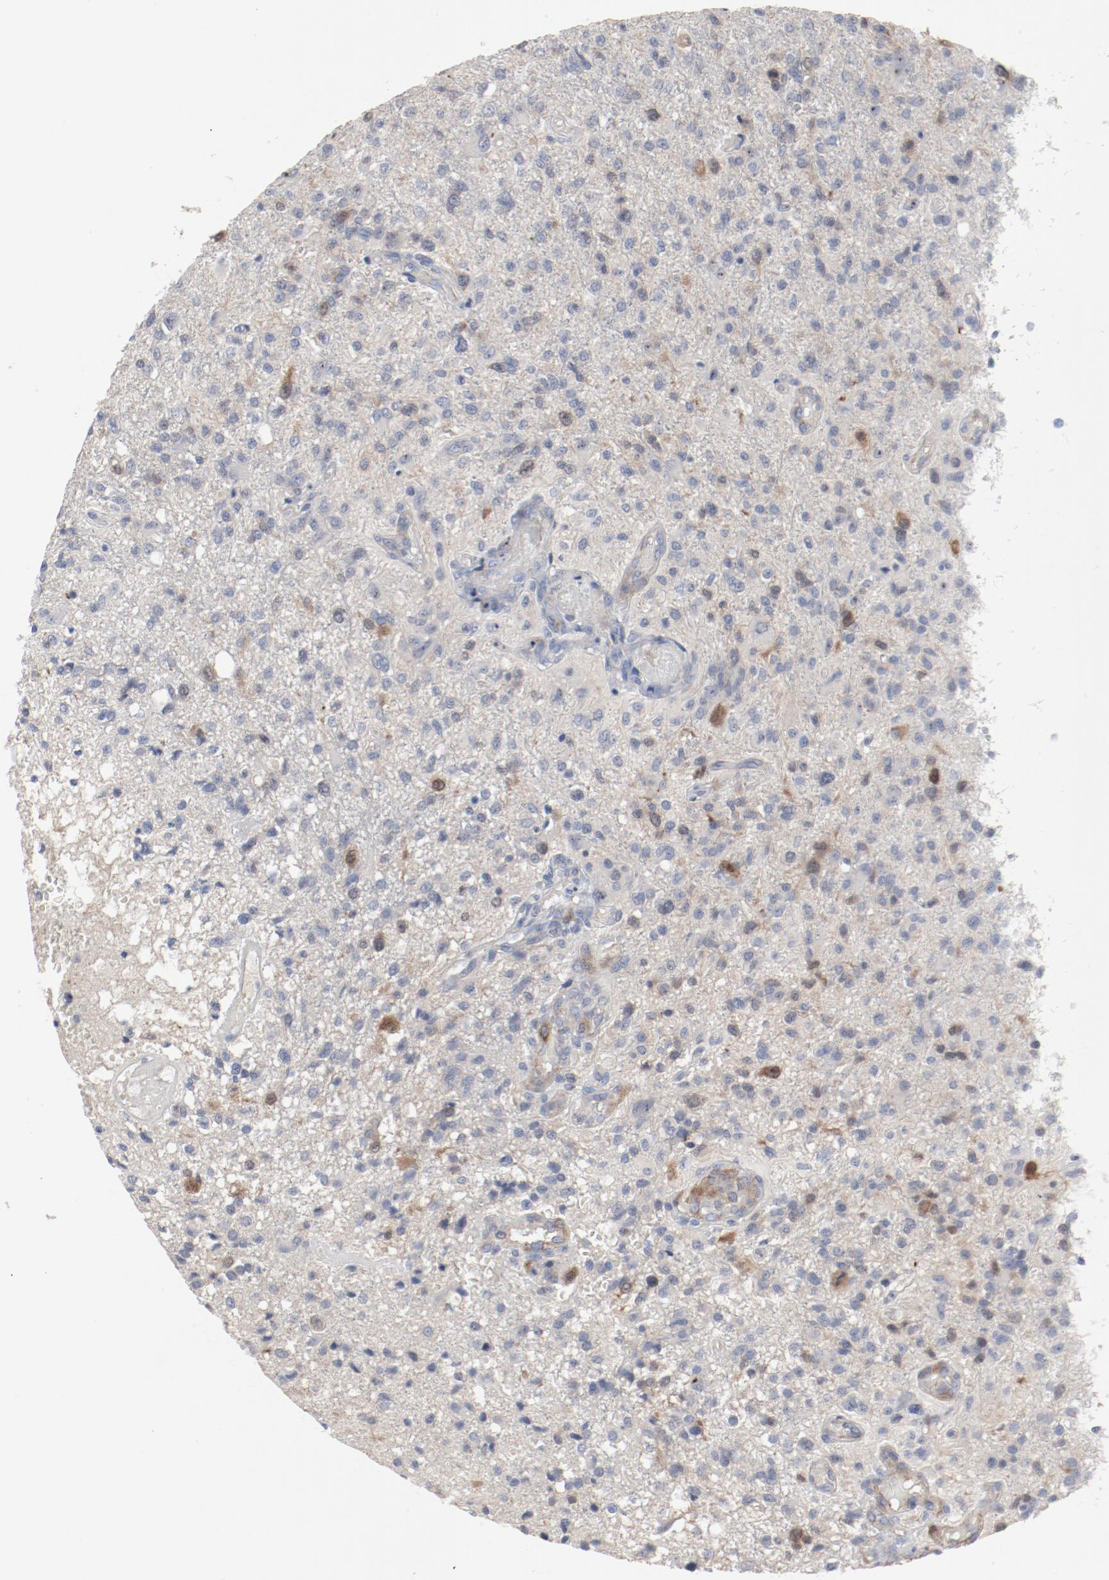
{"staining": {"intensity": "moderate", "quantity": "<25%", "location": "cytoplasmic/membranous,nuclear"}, "tissue": "glioma", "cell_type": "Tumor cells", "image_type": "cancer", "snomed": [{"axis": "morphology", "description": "Glioma, malignant, High grade"}, {"axis": "topography", "description": "Cerebral cortex"}], "caption": "This photomicrograph demonstrates glioma stained with immunohistochemistry to label a protein in brown. The cytoplasmic/membranous and nuclear of tumor cells show moderate positivity for the protein. Nuclei are counter-stained blue.", "gene": "CDK1", "patient": {"sex": "male", "age": 76}}